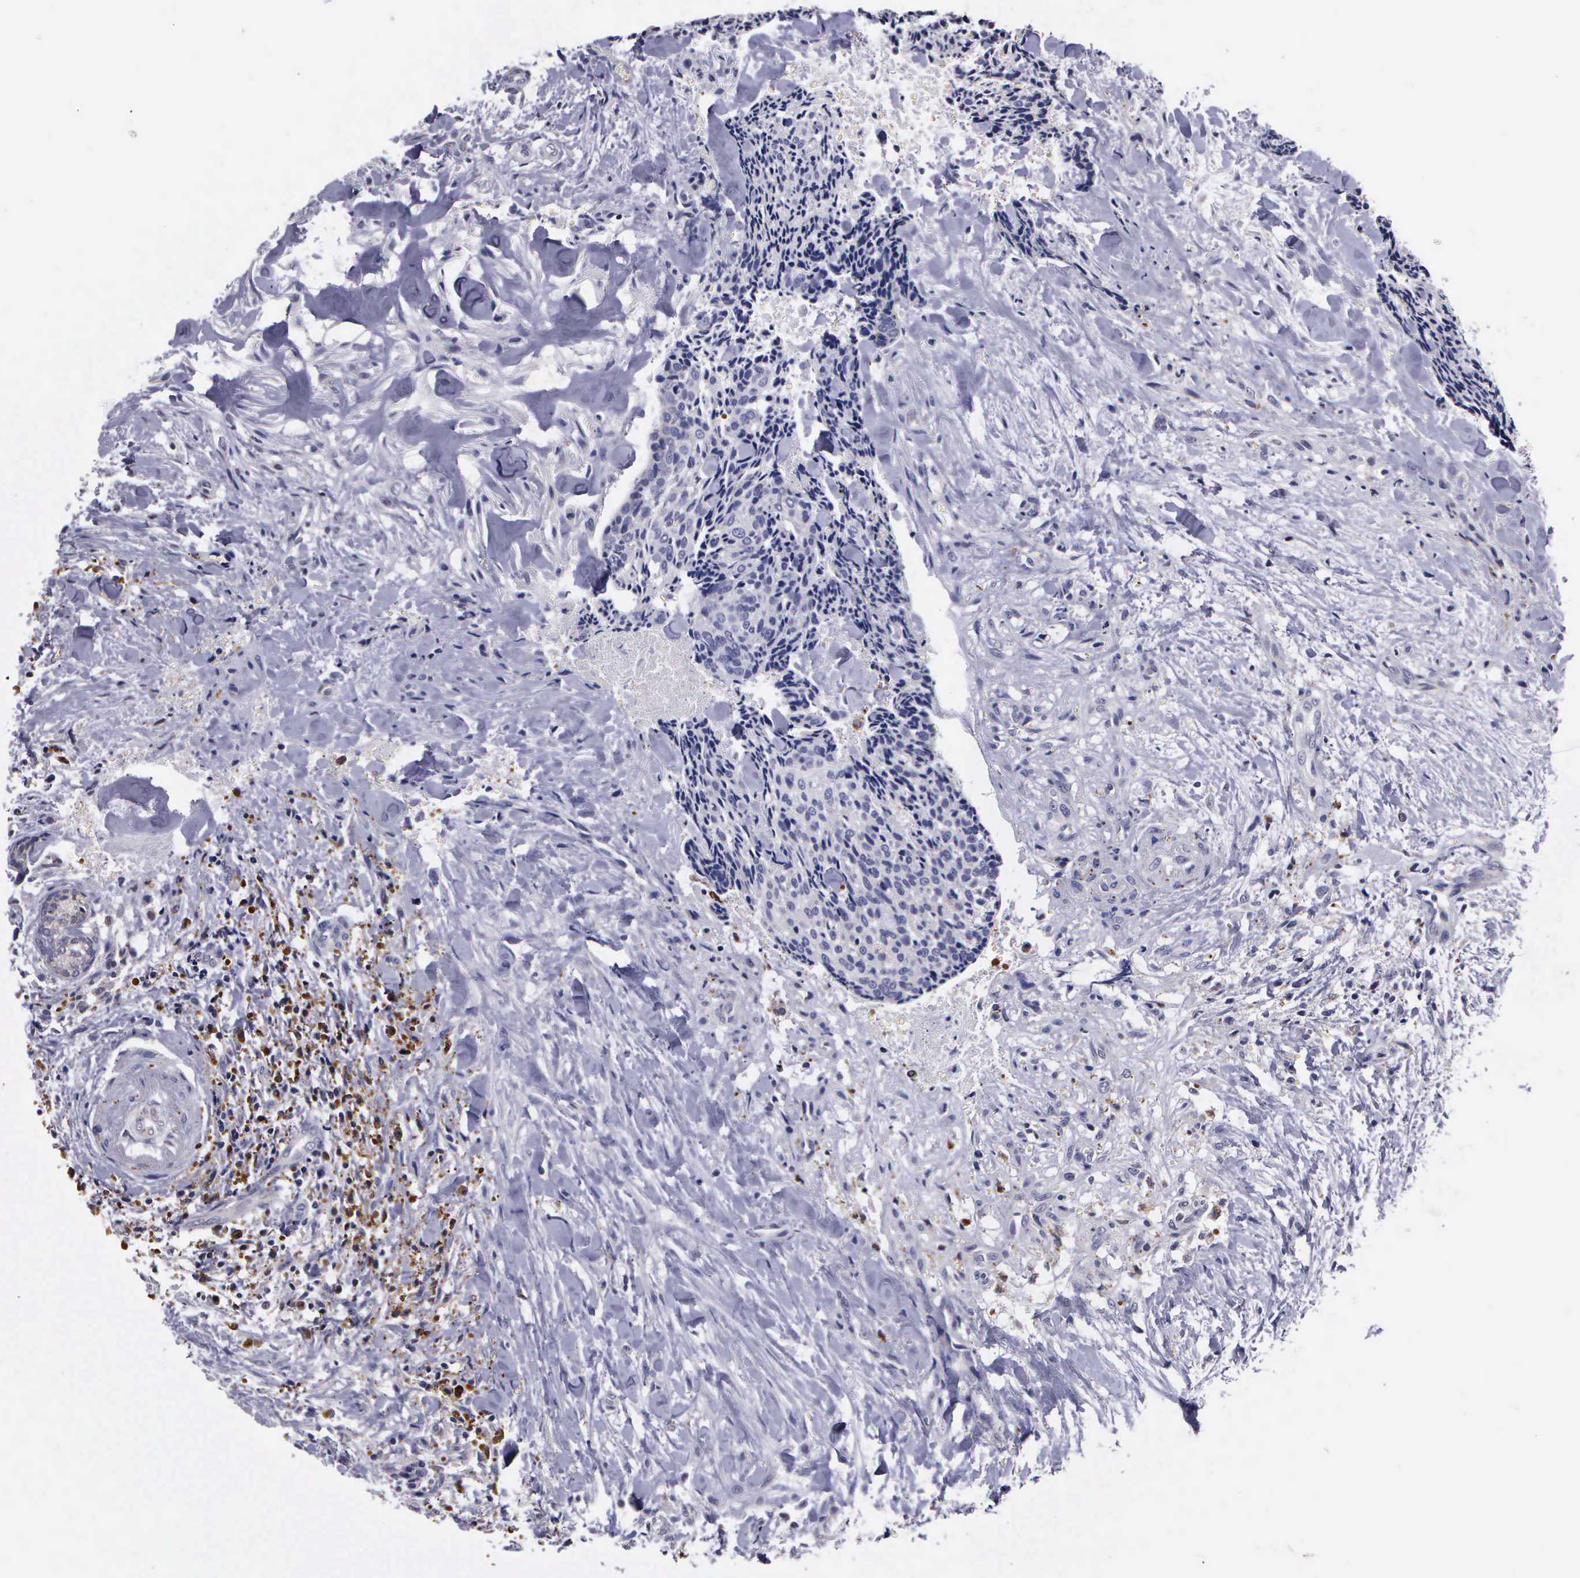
{"staining": {"intensity": "negative", "quantity": "none", "location": "none"}, "tissue": "head and neck cancer", "cell_type": "Tumor cells", "image_type": "cancer", "snomed": [{"axis": "morphology", "description": "Squamous cell carcinoma, NOS"}, {"axis": "topography", "description": "Salivary gland"}, {"axis": "topography", "description": "Head-Neck"}], "caption": "IHC histopathology image of human head and neck cancer stained for a protein (brown), which shows no positivity in tumor cells.", "gene": "CRELD2", "patient": {"sex": "male", "age": 70}}